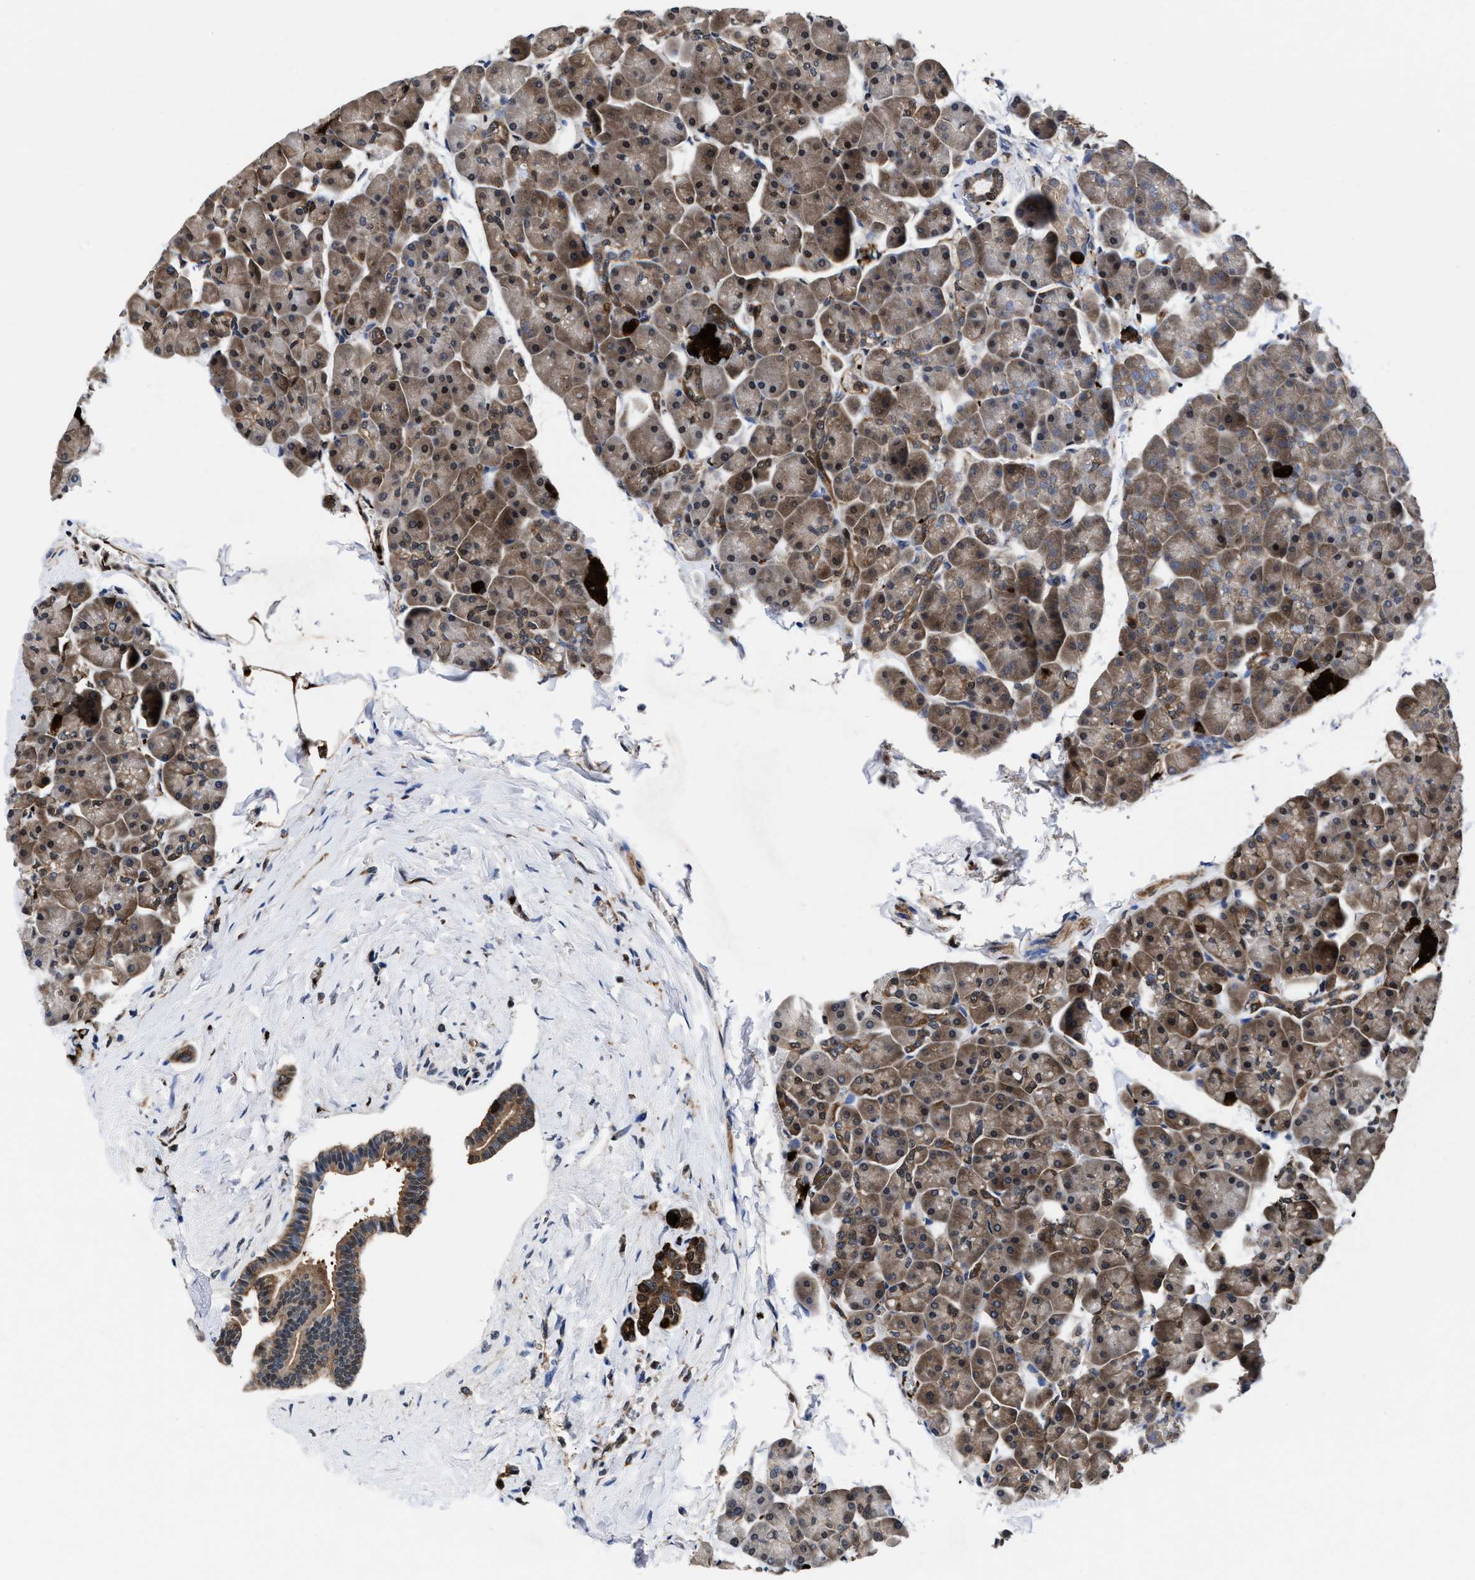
{"staining": {"intensity": "moderate", "quantity": ">75%", "location": "cytoplasmic/membranous"}, "tissue": "pancreas", "cell_type": "Exocrine glandular cells", "image_type": "normal", "snomed": [{"axis": "morphology", "description": "Normal tissue, NOS"}, {"axis": "topography", "description": "Pancreas"}], "caption": "Pancreas was stained to show a protein in brown. There is medium levels of moderate cytoplasmic/membranous expression in approximately >75% of exocrine glandular cells. (brown staining indicates protein expression, while blue staining denotes nuclei).", "gene": "ACLY", "patient": {"sex": "male", "age": 35}}